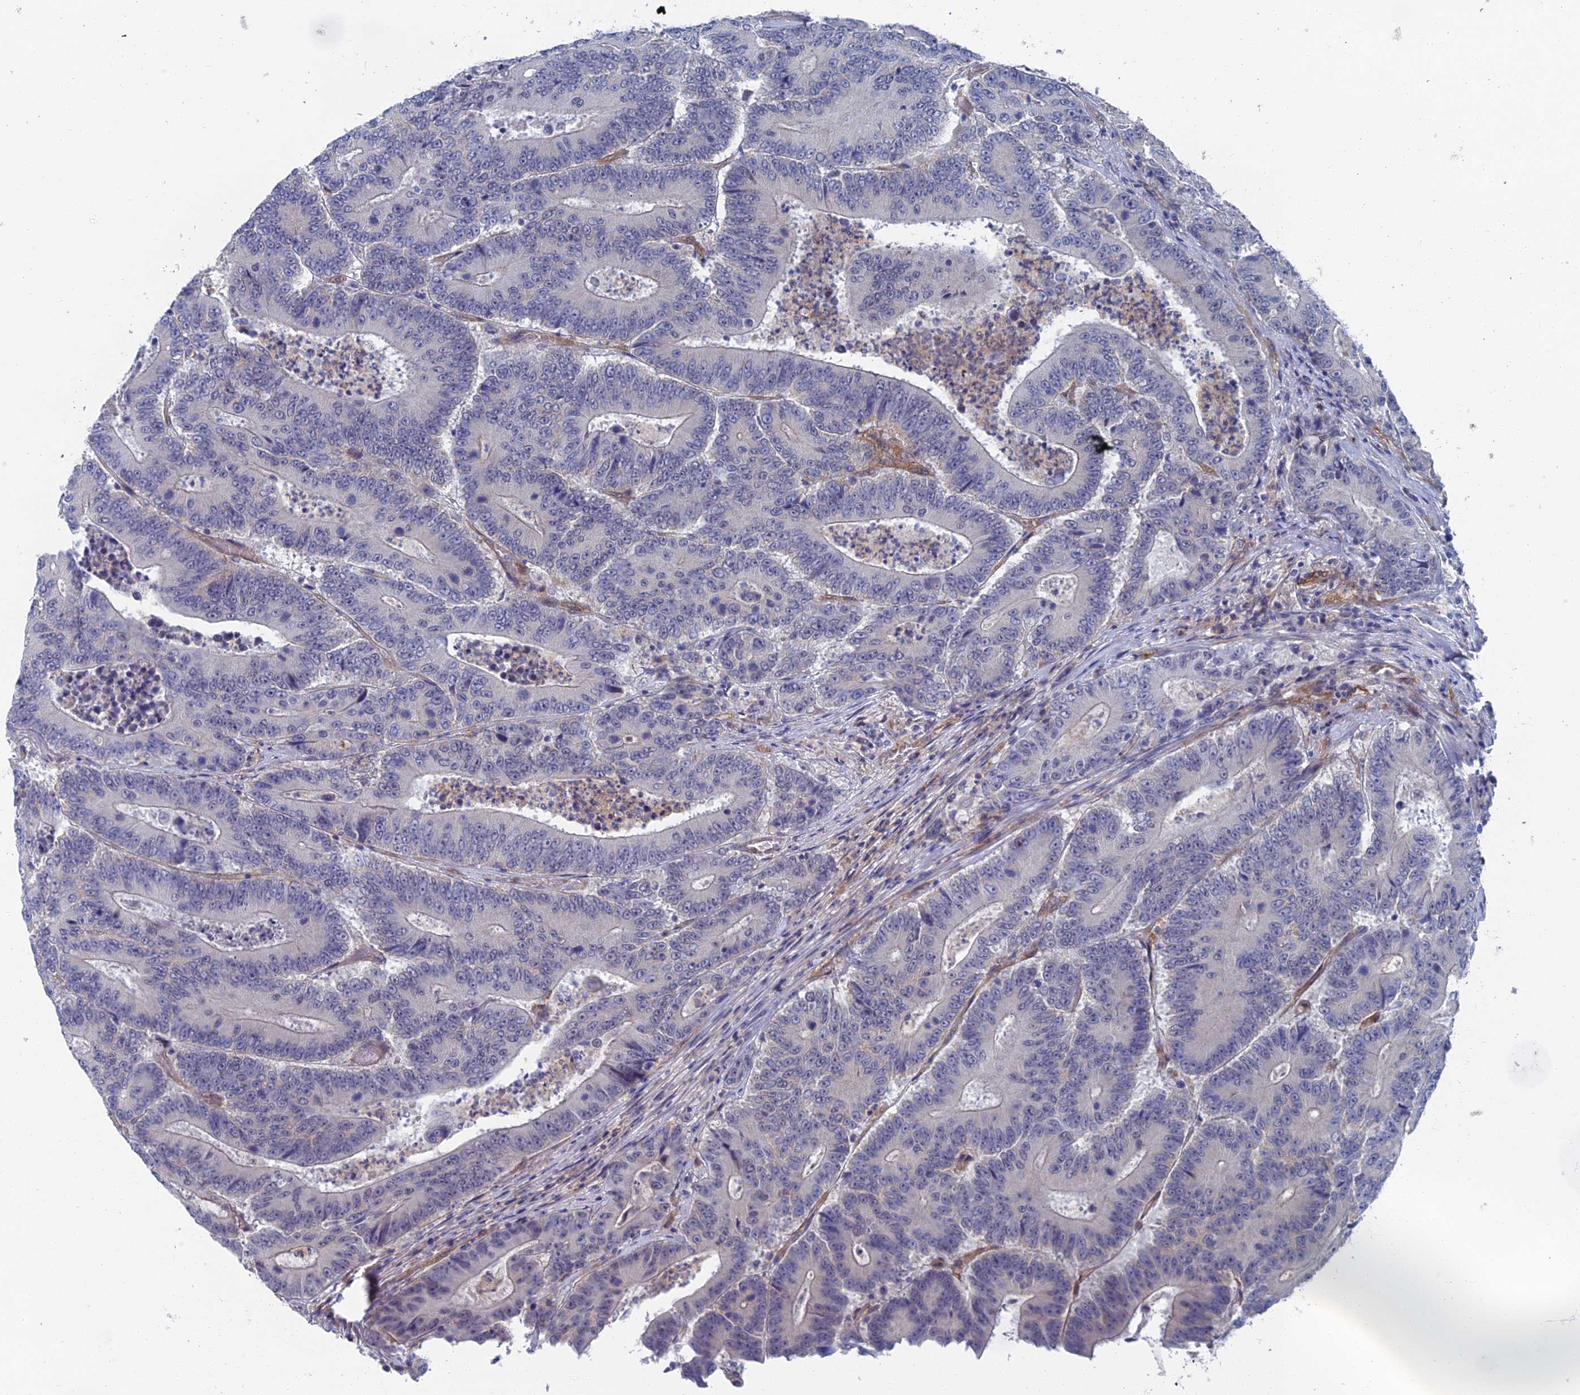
{"staining": {"intensity": "negative", "quantity": "none", "location": "none"}, "tissue": "colorectal cancer", "cell_type": "Tumor cells", "image_type": "cancer", "snomed": [{"axis": "morphology", "description": "Adenocarcinoma, NOS"}, {"axis": "topography", "description": "Colon"}], "caption": "Colorectal cancer (adenocarcinoma) was stained to show a protein in brown. There is no significant expression in tumor cells.", "gene": "ARAP3", "patient": {"sex": "male", "age": 83}}